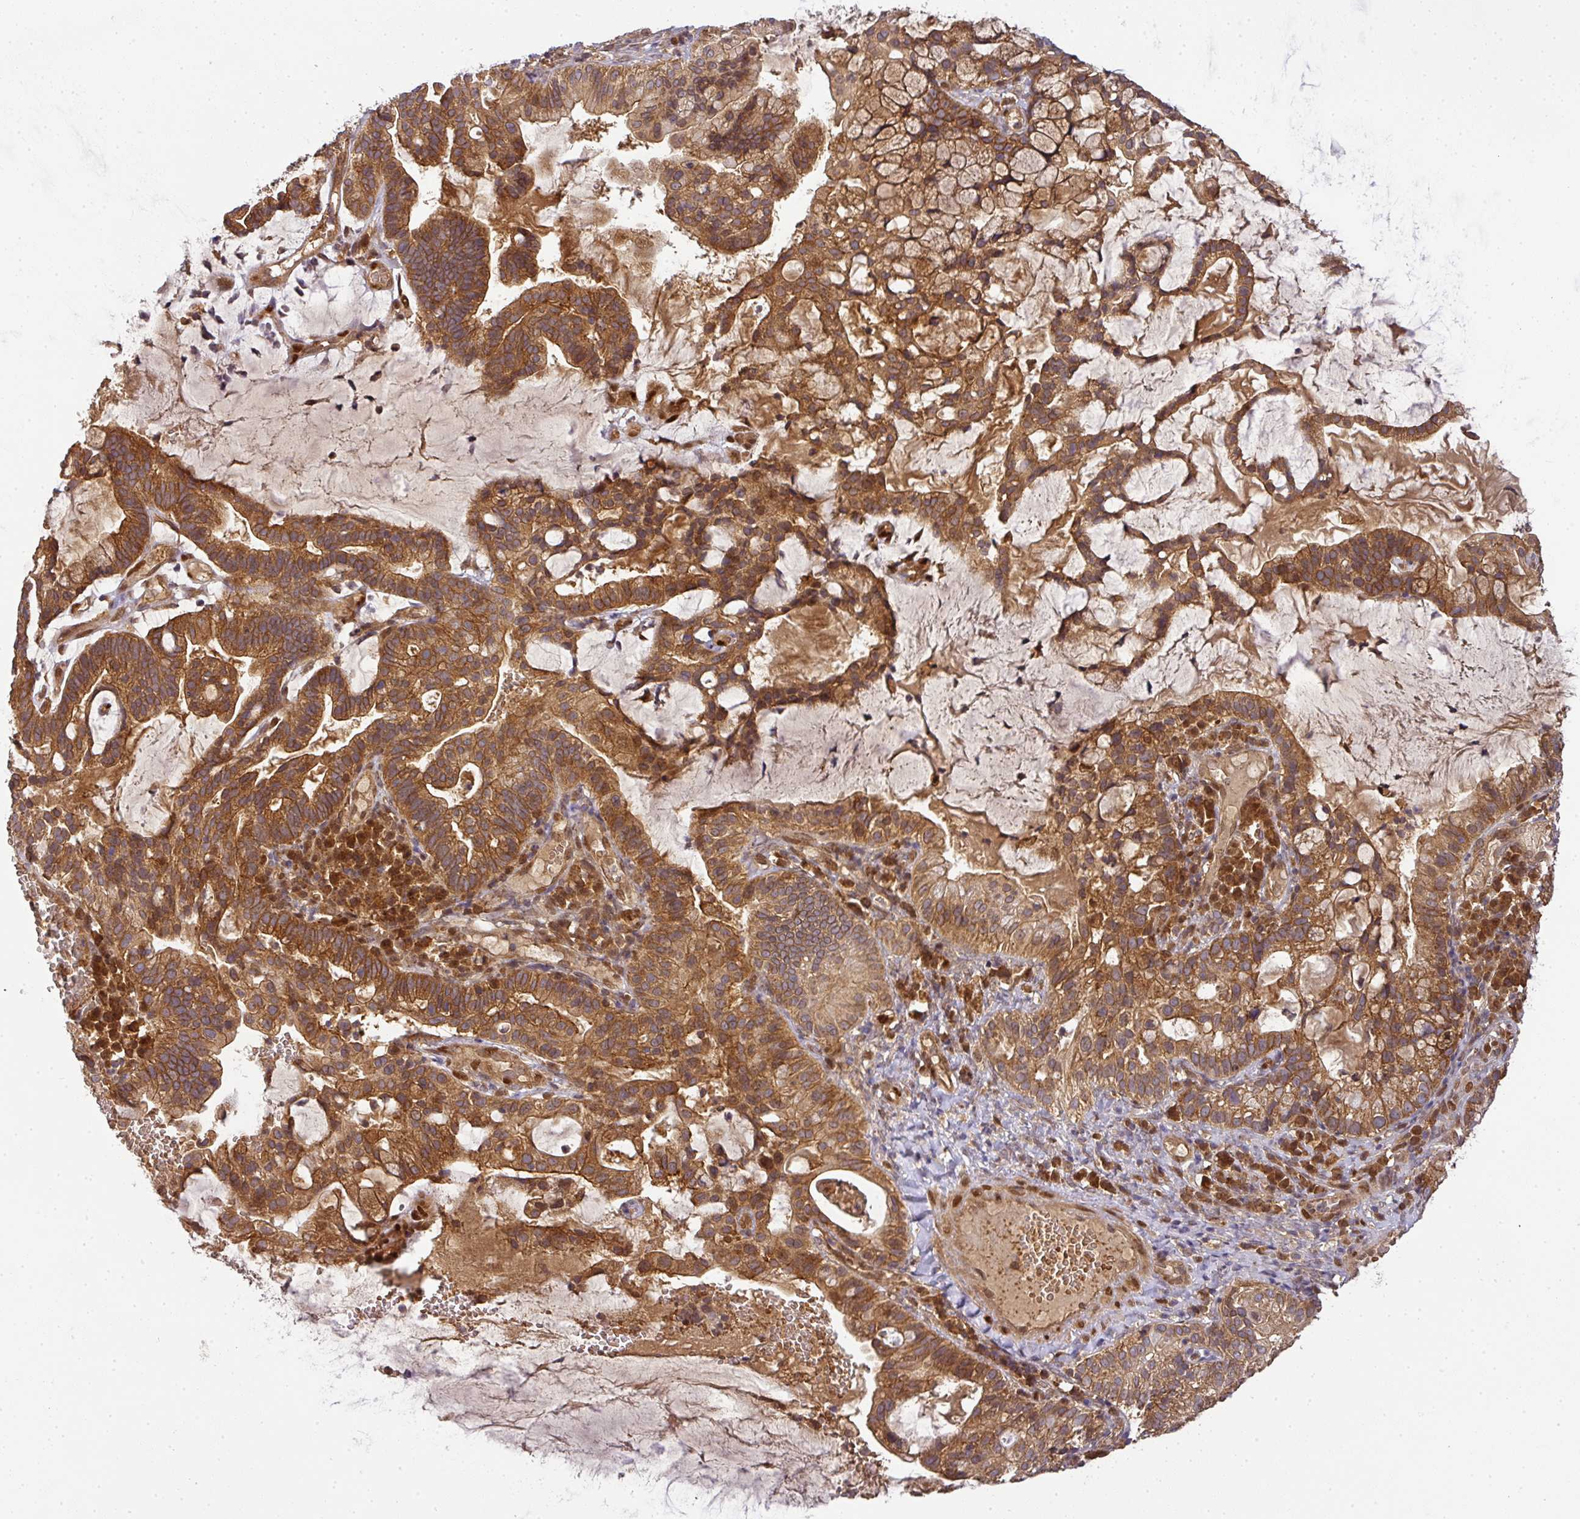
{"staining": {"intensity": "strong", "quantity": ">75%", "location": "cytoplasmic/membranous"}, "tissue": "cervical cancer", "cell_type": "Tumor cells", "image_type": "cancer", "snomed": [{"axis": "morphology", "description": "Adenocarcinoma, NOS"}, {"axis": "topography", "description": "Cervix"}], "caption": "An IHC image of tumor tissue is shown. Protein staining in brown labels strong cytoplasmic/membranous positivity in cervical adenocarcinoma within tumor cells. (DAB IHC, brown staining for protein, blue staining for nuclei).", "gene": "MALSU1", "patient": {"sex": "female", "age": 41}}